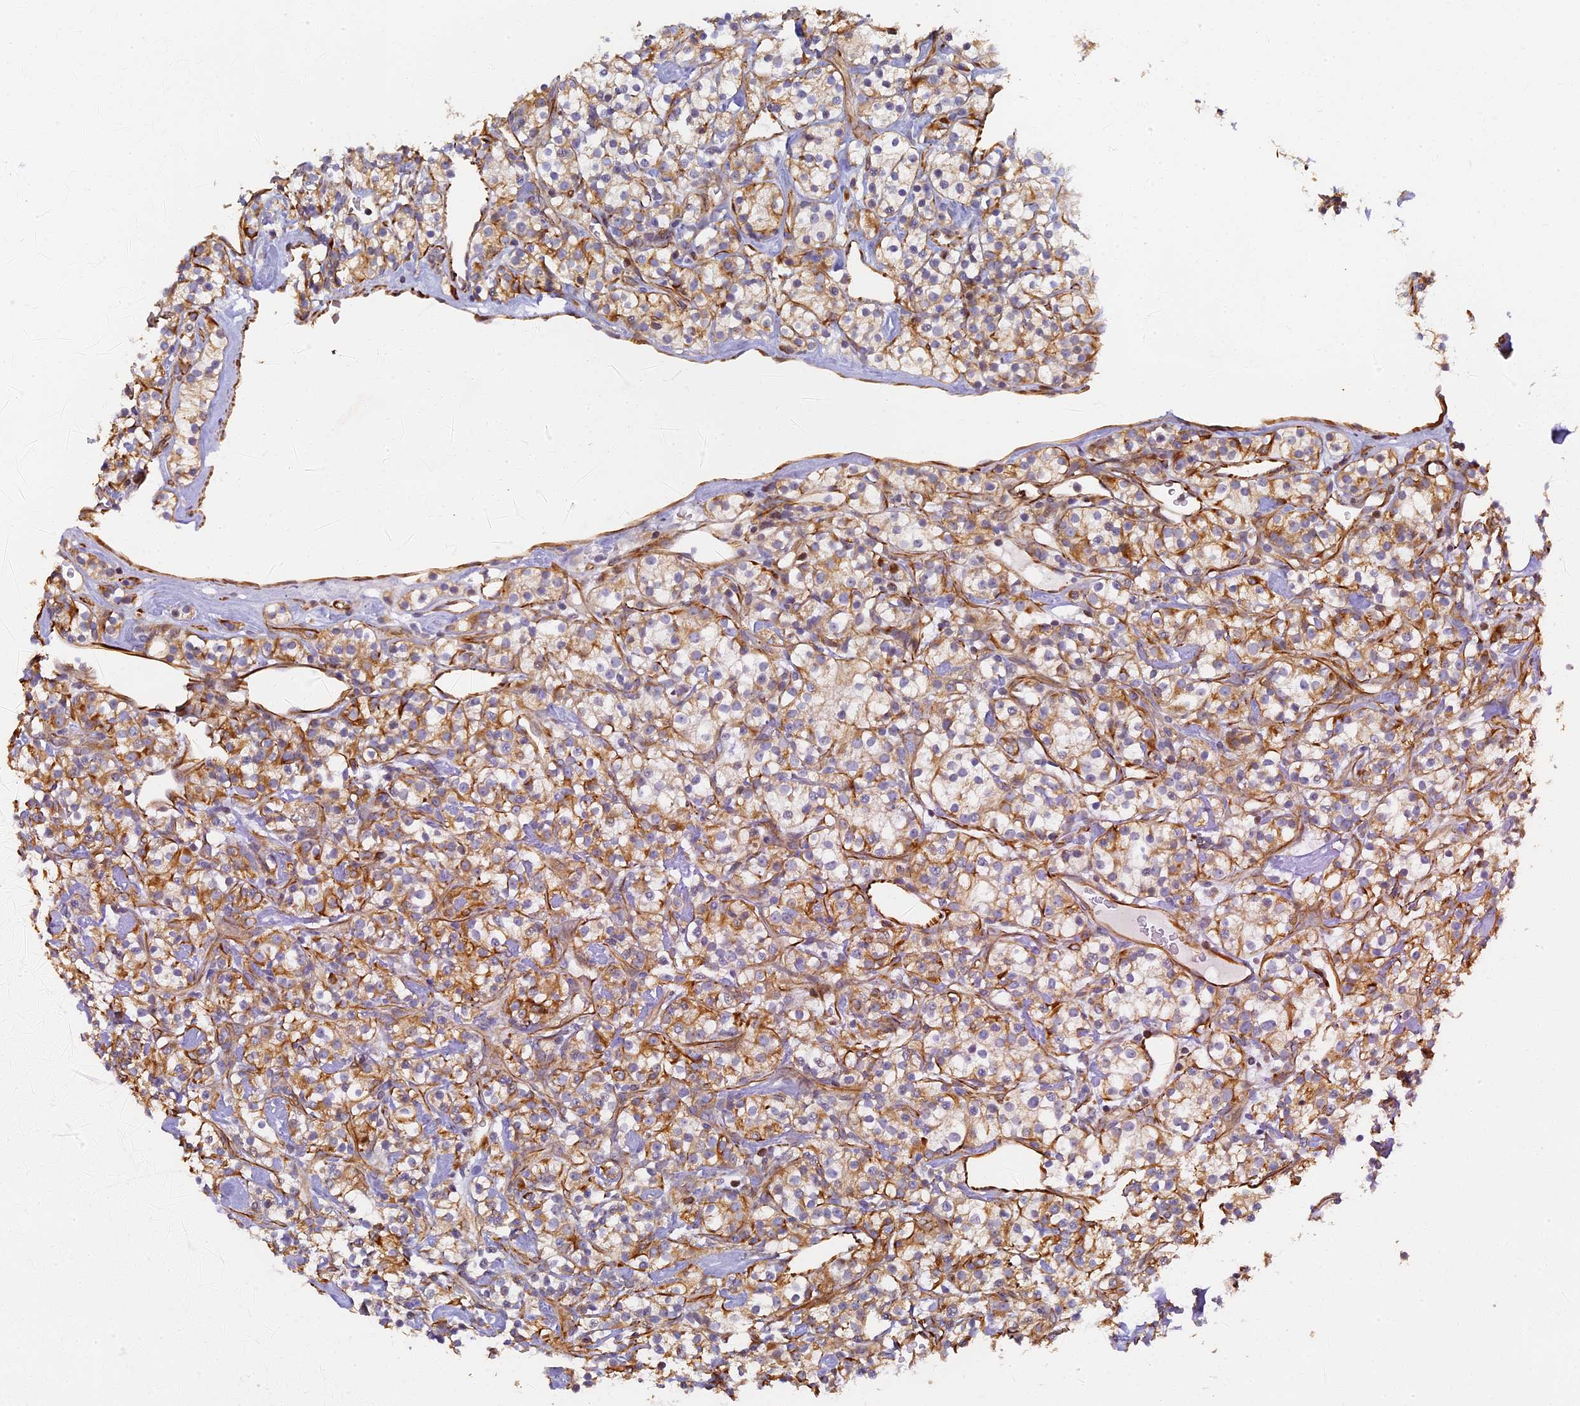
{"staining": {"intensity": "moderate", "quantity": ">75%", "location": "cytoplasmic/membranous"}, "tissue": "renal cancer", "cell_type": "Tumor cells", "image_type": "cancer", "snomed": [{"axis": "morphology", "description": "Adenocarcinoma, NOS"}, {"axis": "topography", "description": "Kidney"}], "caption": "Human adenocarcinoma (renal) stained with a protein marker demonstrates moderate staining in tumor cells.", "gene": "LRRC57", "patient": {"sex": "male", "age": 77}}